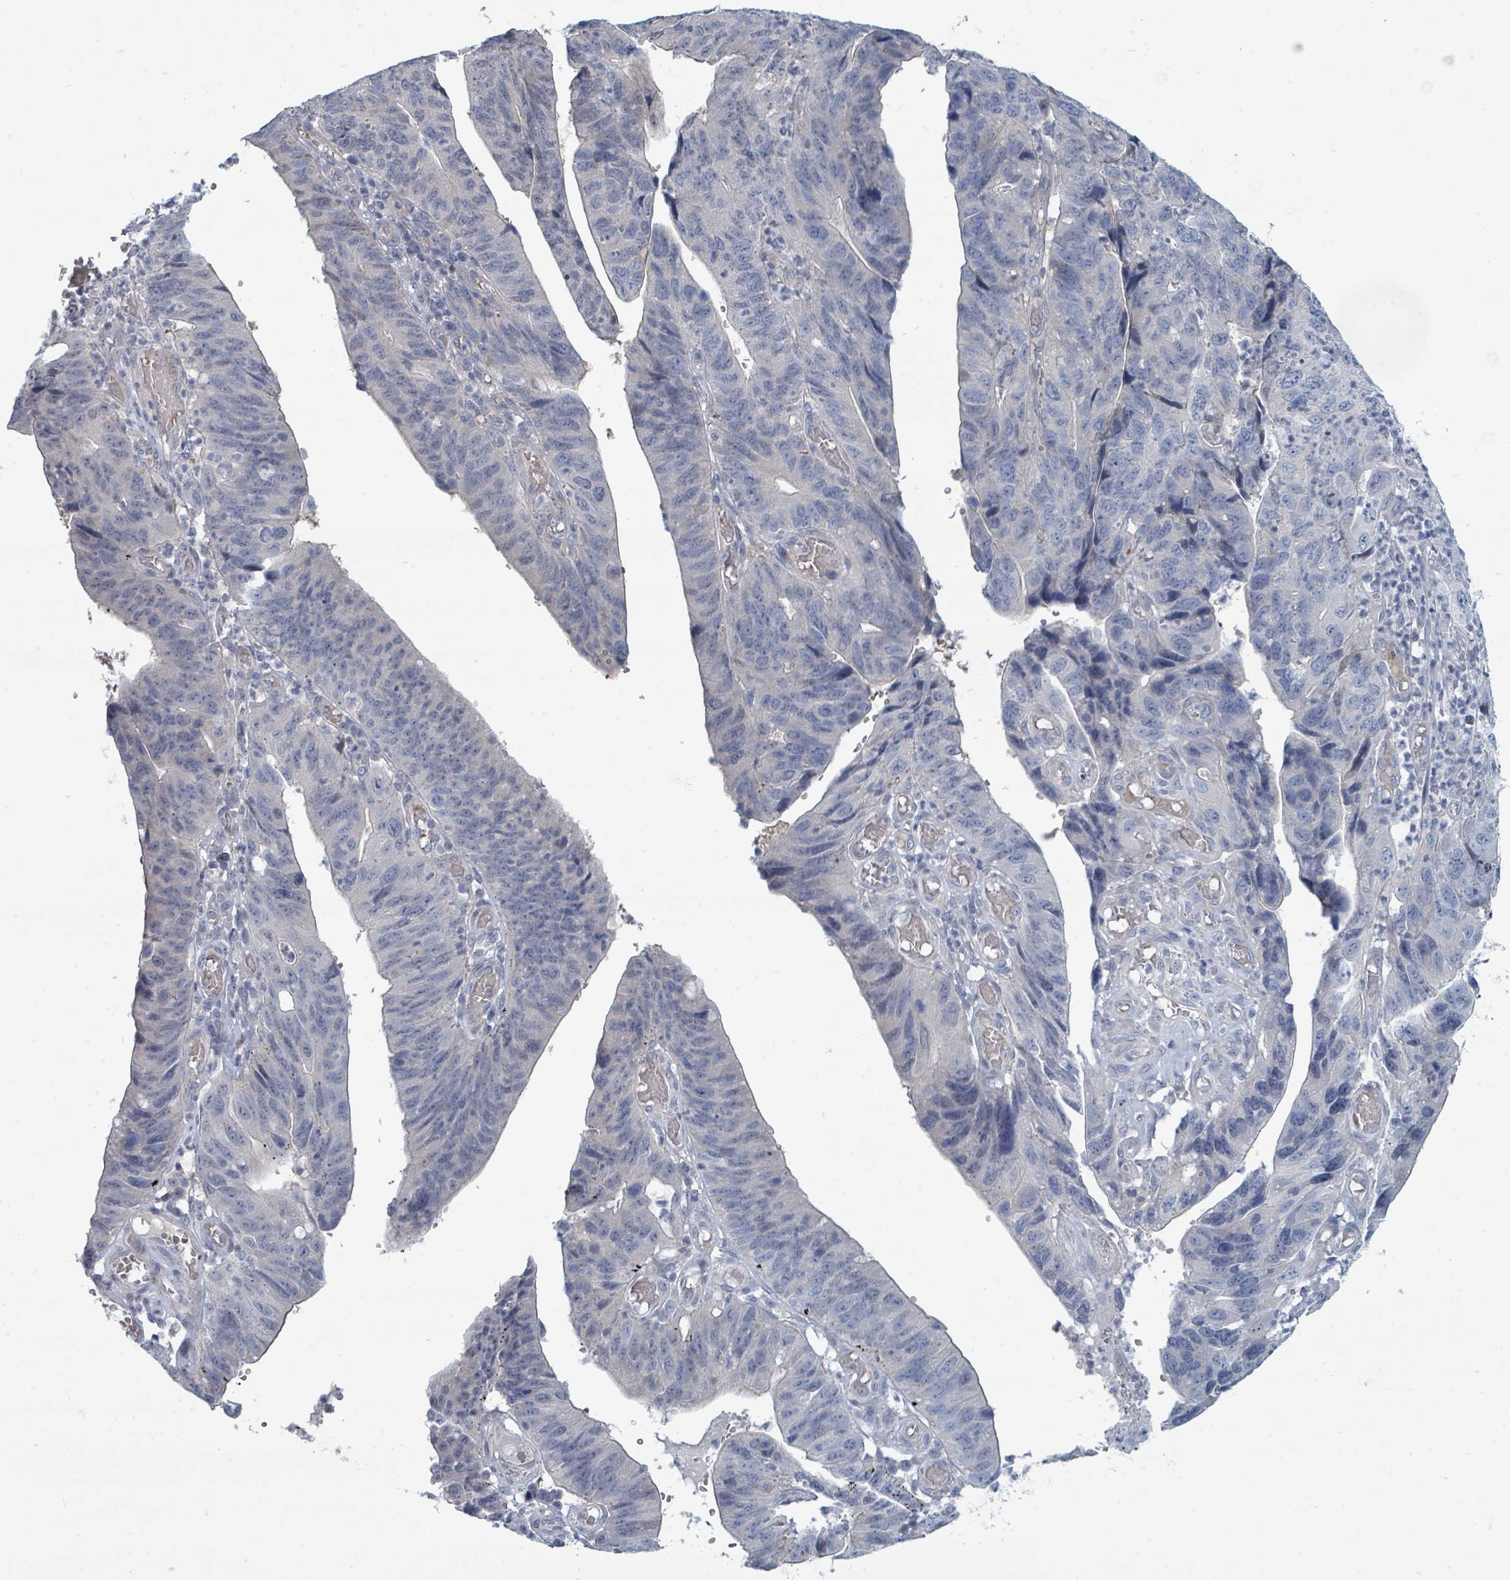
{"staining": {"intensity": "negative", "quantity": "none", "location": "none"}, "tissue": "stomach cancer", "cell_type": "Tumor cells", "image_type": "cancer", "snomed": [{"axis": "morphology", "description": "Adenocarcinoma, NOS"}, {"axis": "topography", "description": "Stomach"}], "caption": "An immunohistochemistry histopathology image of adenocarcinoma (stomach) is shown. There is no staining in tumor cells of adenocarcinoma (stomach).", "gene": "SLC25A45", "patient": {"sex": "male", "age": 59}}